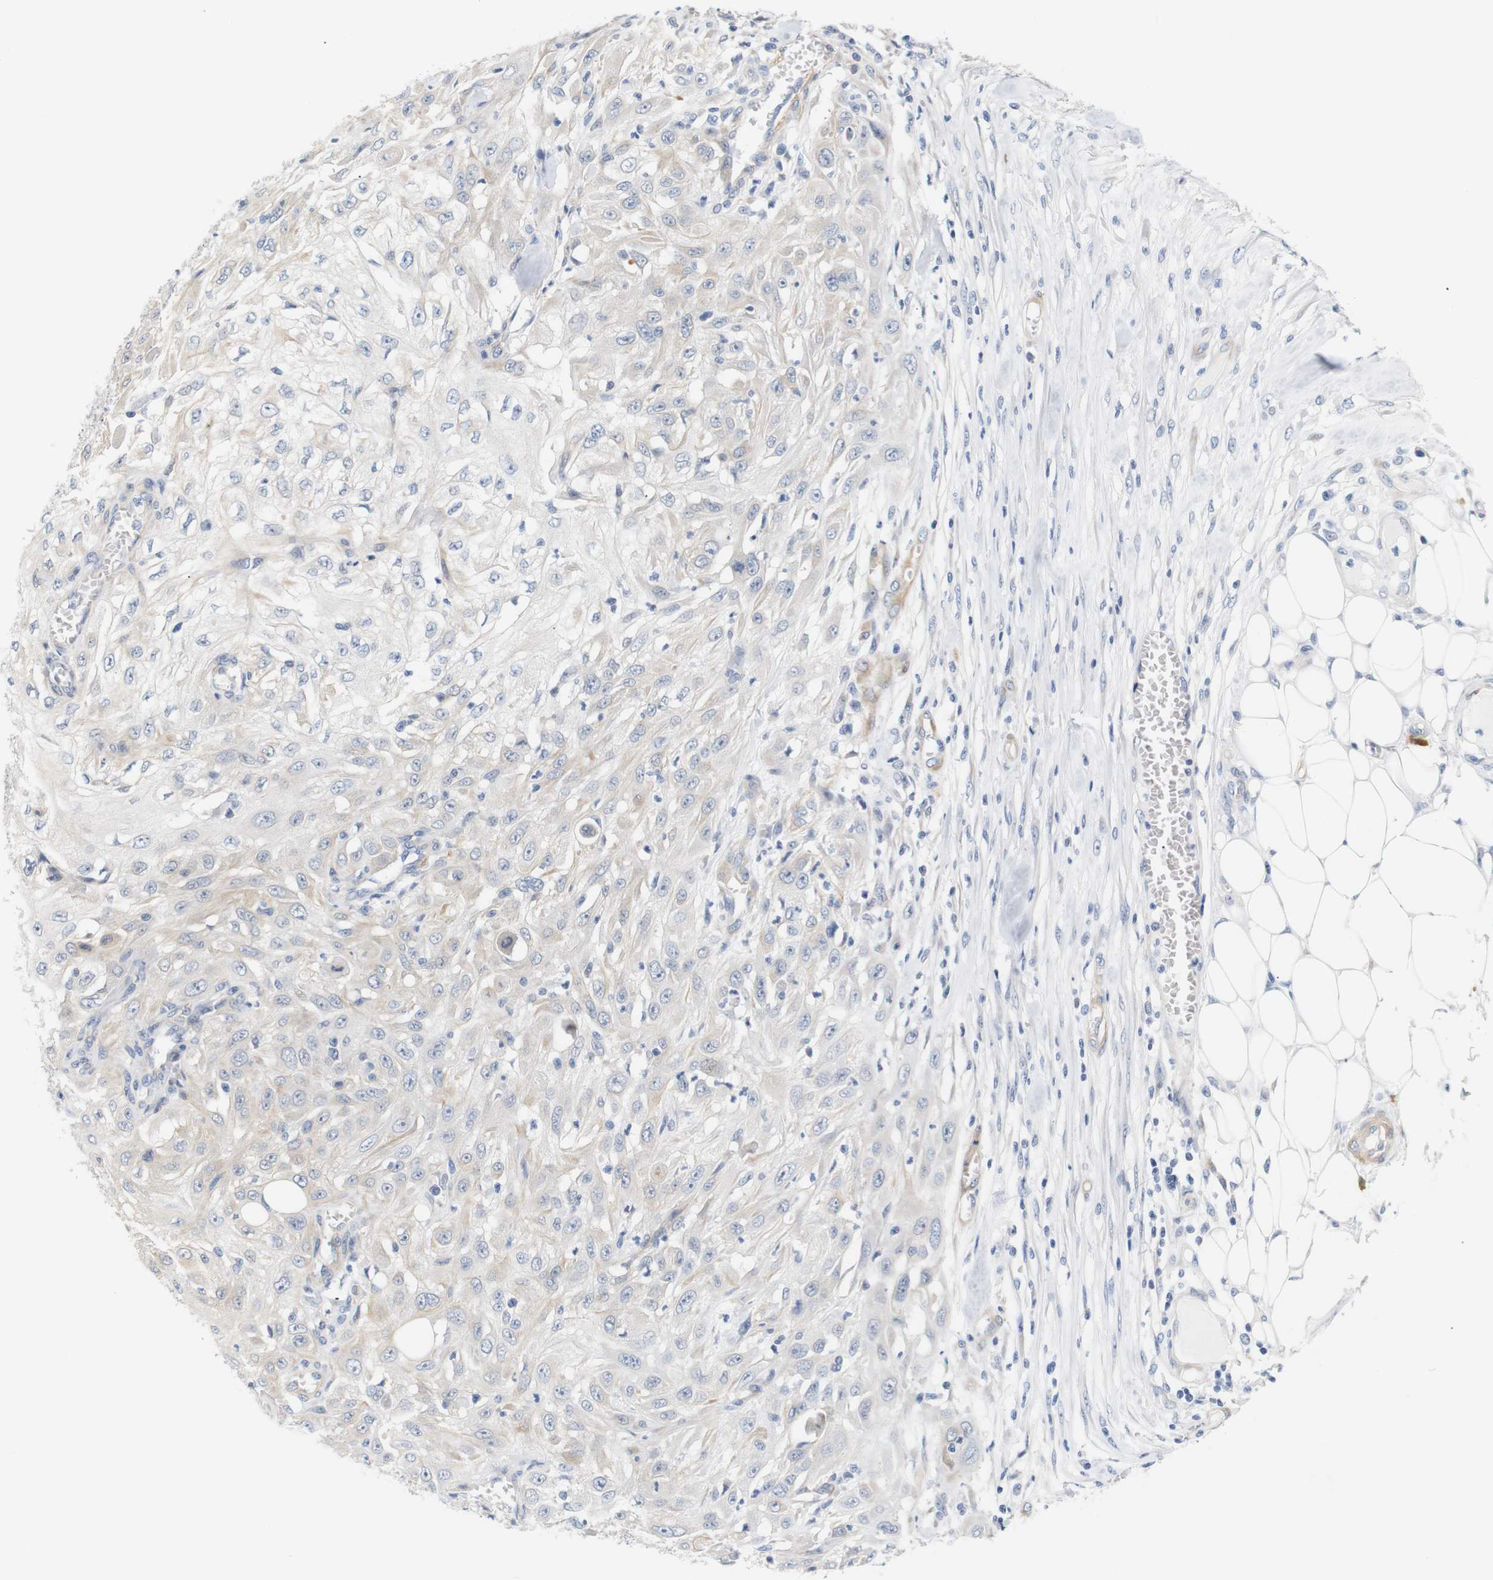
{"staining": {"intensity": "negative", "quantity": "none", "location": "none"}, "tissue": "skin cancer", "cell_type": "Tumor cells", "image_type": "cancer", "snomed": [{"axis": "morphology", "description": "Squamous cell carcinoma, NOS"}, {"axis": "morphology", "description": "Squamous cell carcinoma, metastatic, NOS"}, {"axis": "topography", "description": "Skin"}, {"axis": "topography", "description": "Lymph node"}], "caption": "A histopathology image of skin metastatic squamous cell carcinoma stained for a protein displays no brown staining in tumor cells.", "gene": "STMN3", "patient": {"sex": "male", "age": 75}}